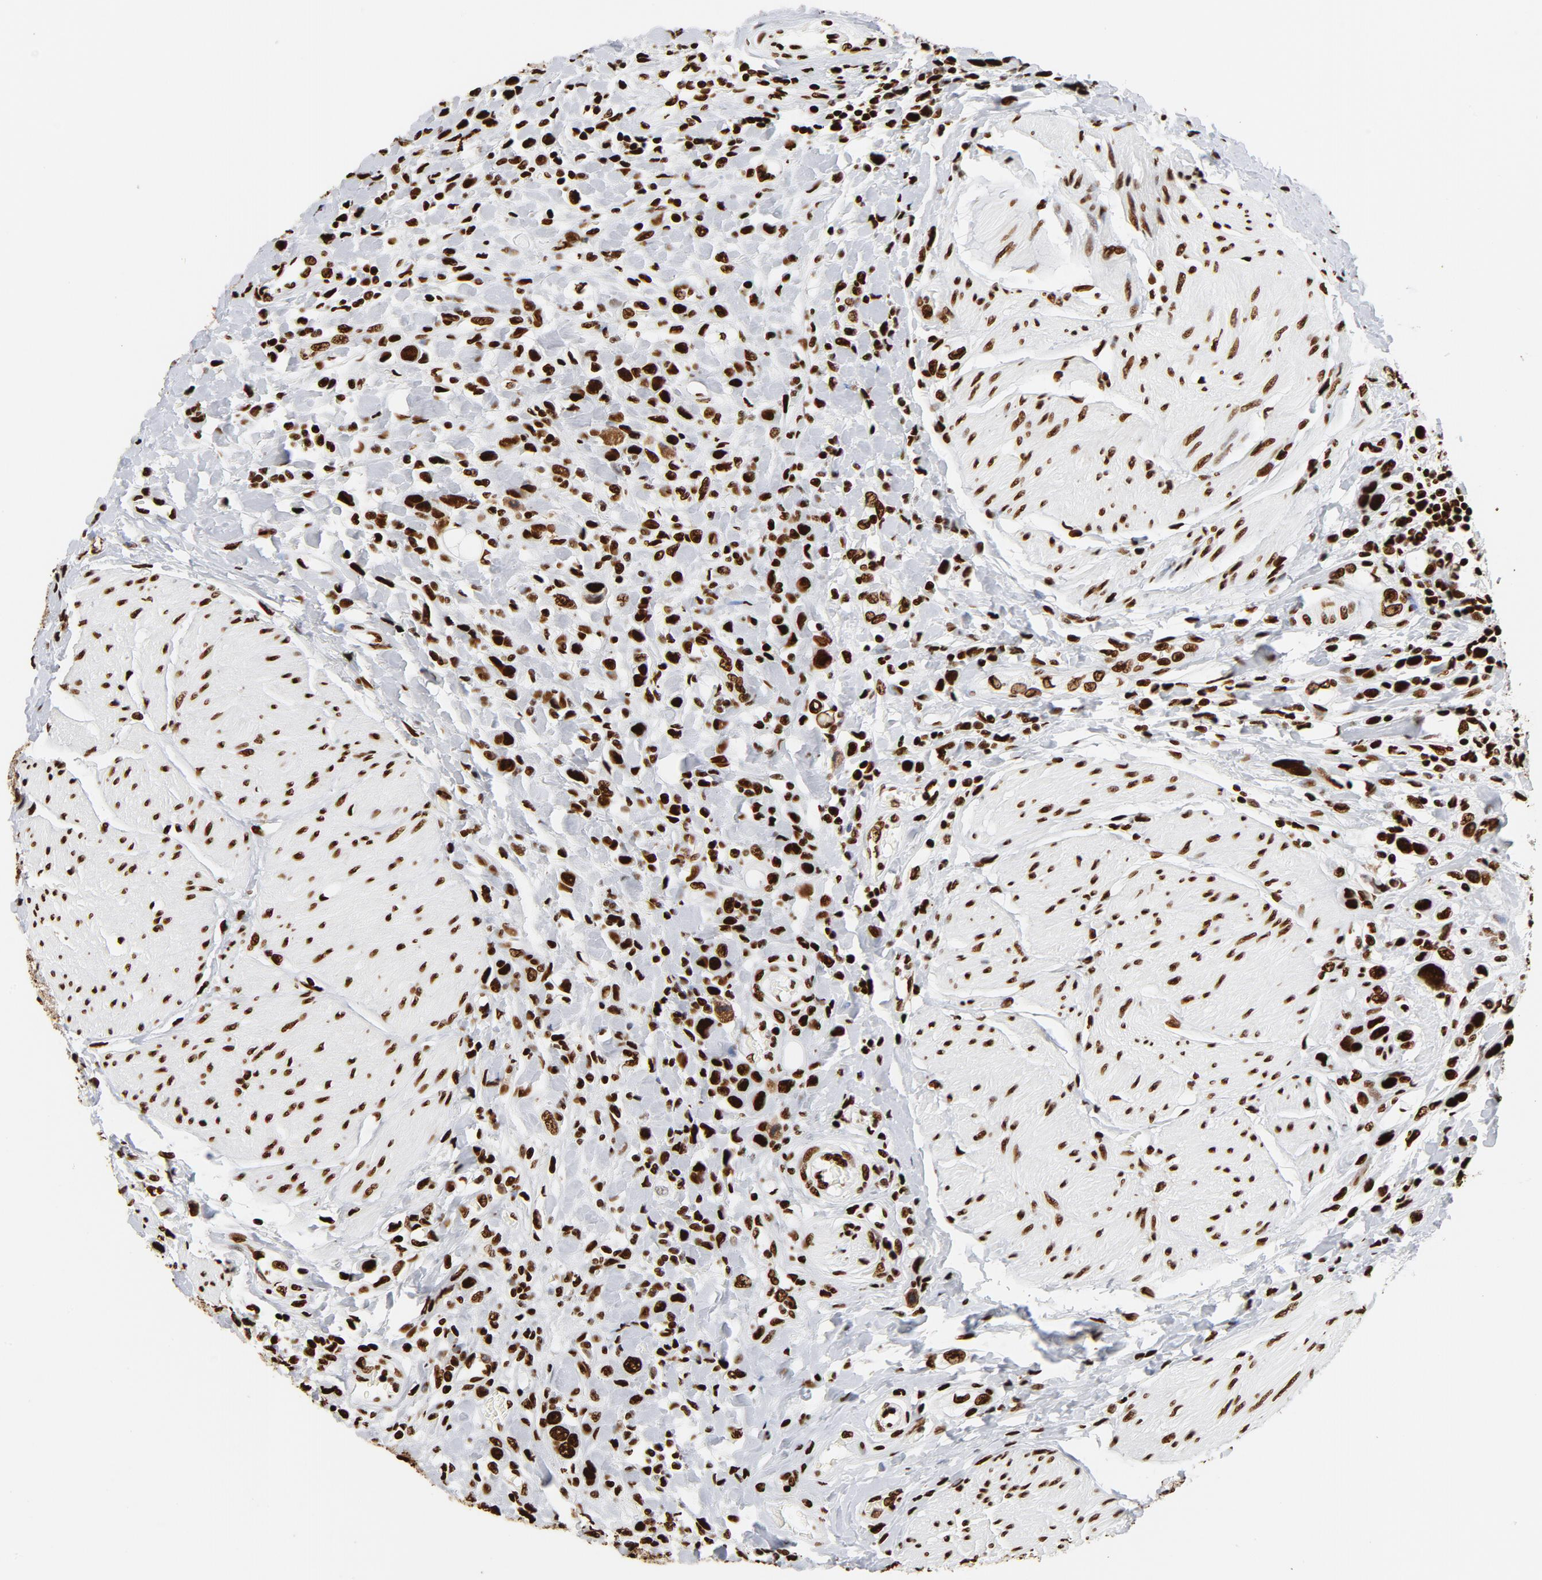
{"staining": {"intensity": "strong", "quantity": ">75%", "location": "nuclear"}, "tissue": "urothelial cancer", "cell_type": "Tumor cells", "image_type": "cancer", "snomed": [{"axis": "morphology", "description": "Urothelial carcinoma, High grade"}, {"axis": "topography", "description": "Urinary bladder"}], "caption": "About >75% of tumor cells in urothelial cancer demonstrate strong nuclear protein staining as visualized by brown immunohistochemical staining.", "gene": "XRCC6", "patient": {"sex": "male", "age": 50}}